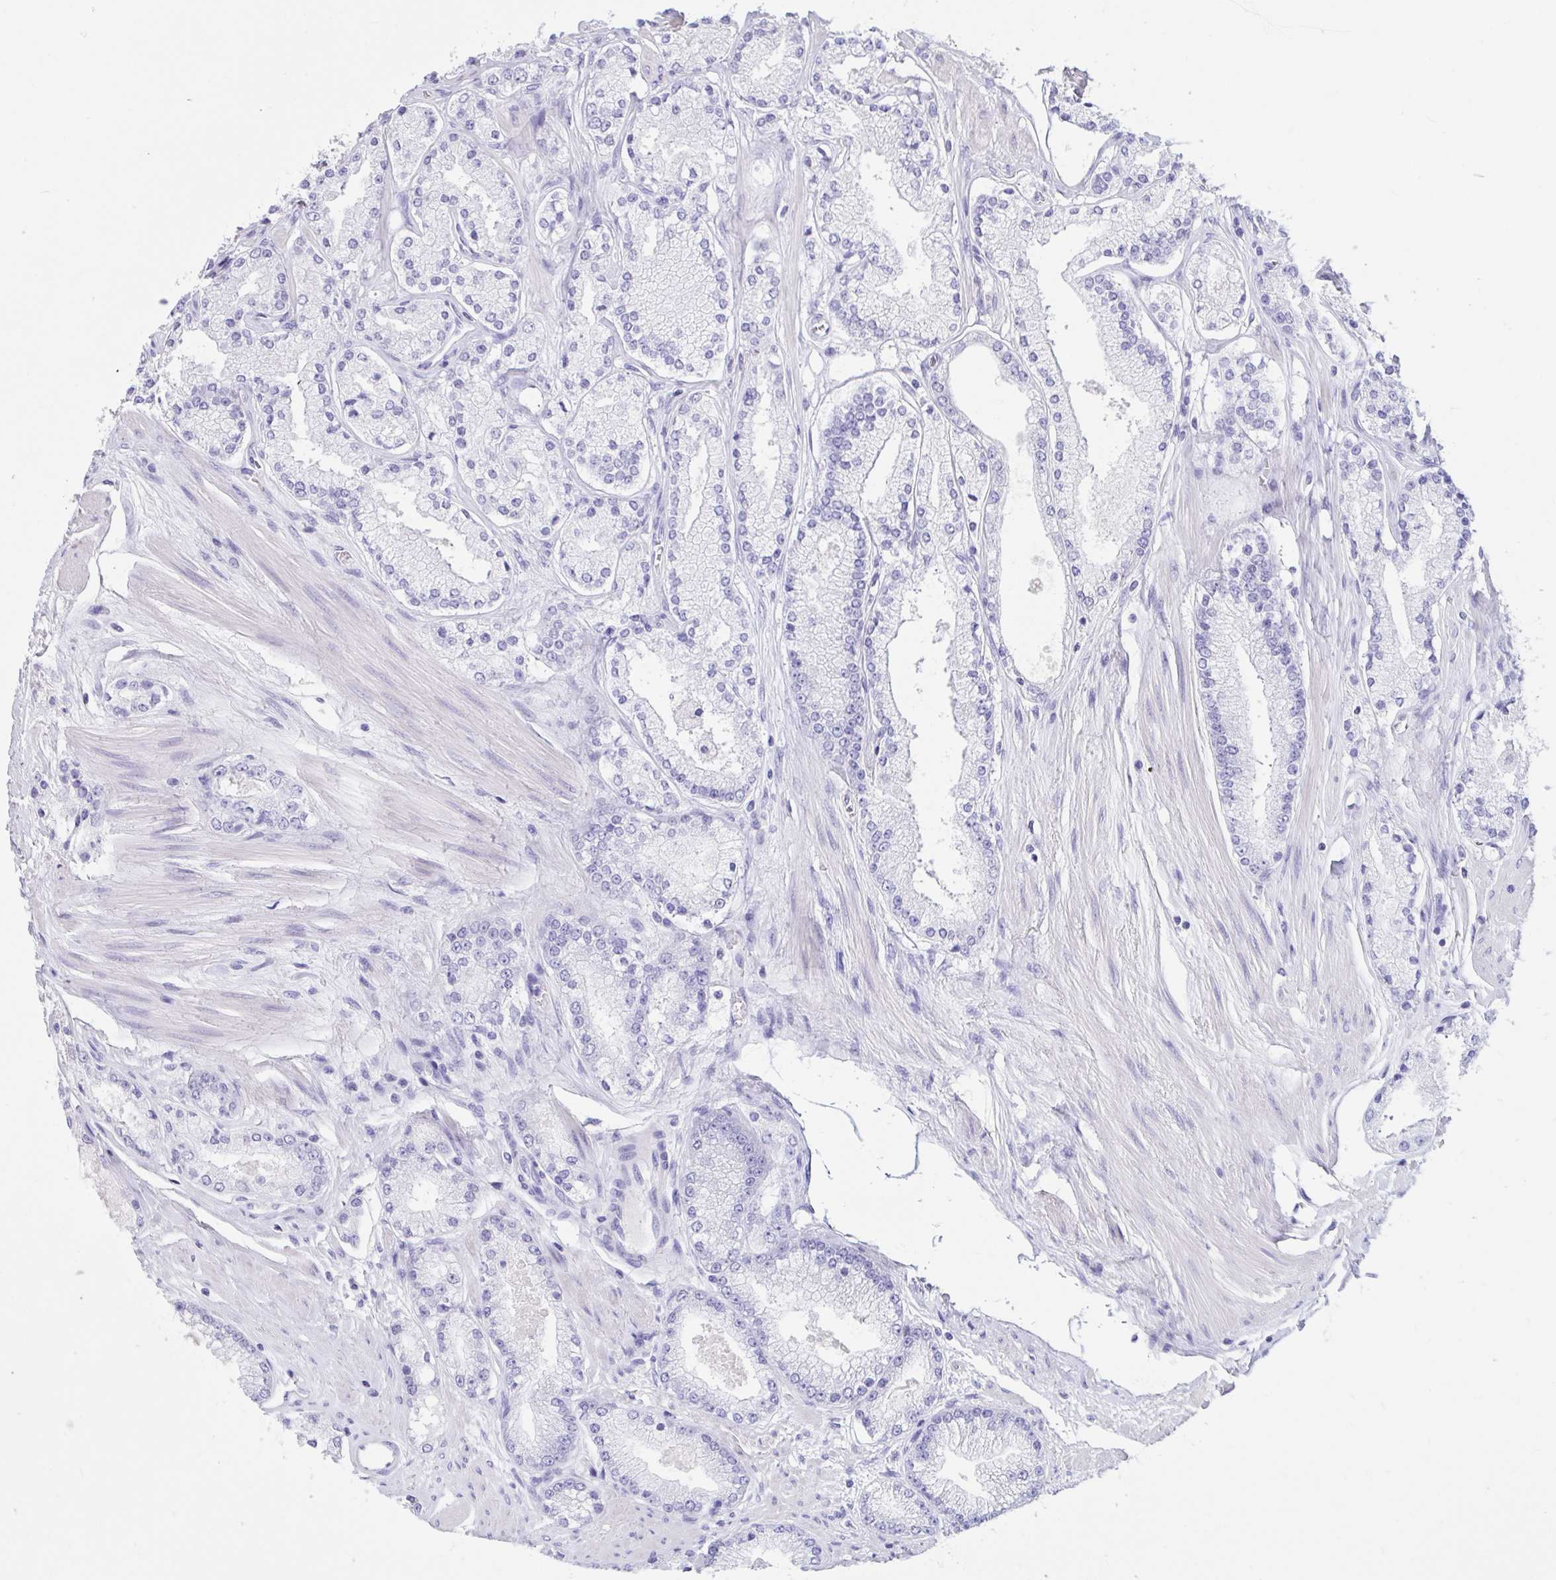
{"staining": {"intensity": "negative", "quantity": "none", "location": "none"}, "tissue": "prostate cancer", "cell_type": "Tumor cells", "image_type": "cancer", "snomed": [{"axis": "morphology", "description": "Adenocarcinoma, High grade"}, {"axis": "topography", "description": "Prostate"}], "caption": "High magnification brightfield microscopy of prostate high-grade adenocarcinoma stained with DAB (3,3'-diaminobenzidine) (brown) and counterstained with hematoxylin (blue): tumor cells show no significant positivity. (DAB IHC visualized using brightfield microscopy, high magnification).", "gene": "TNNC1", "patient": {"sex": "male", "age": 63}}